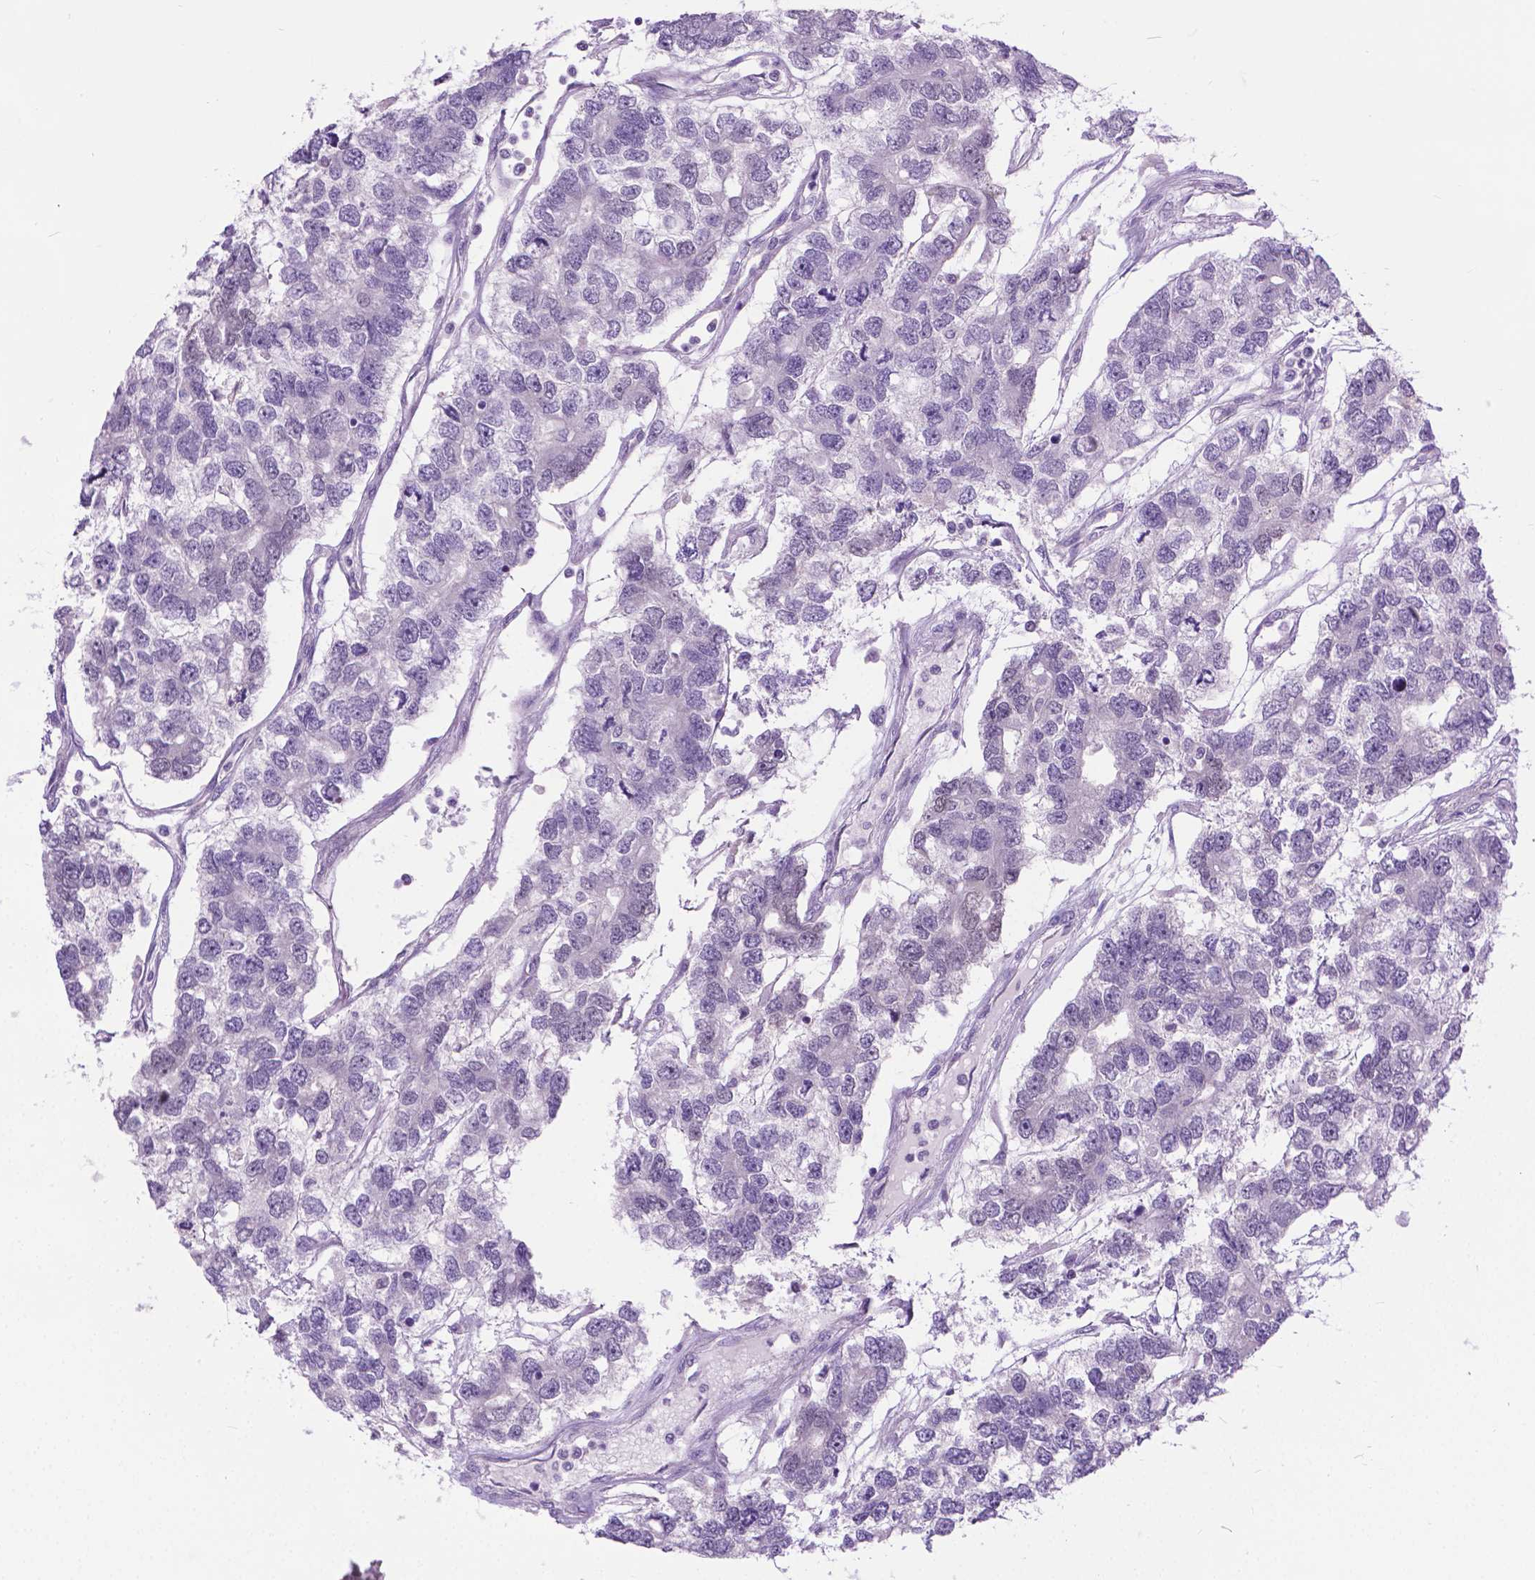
{"staining": {"intensity": "negative", "quantity": "none", "location": "none"}, "tissue": "testis cancer", "cell_type": "Tumor cells", "image_type": "cancer", "snomed": [{"axis": "morphology", "description": "Seminoma, NOS"}, {"axis": "topography", "description": "Testis"}], "caption": "Protein analysis of testis cancer demonstrates no significant positivity in tumor cells.", "gene": "APCDD1L", "patient": {"sex": "male", "age": 52}}